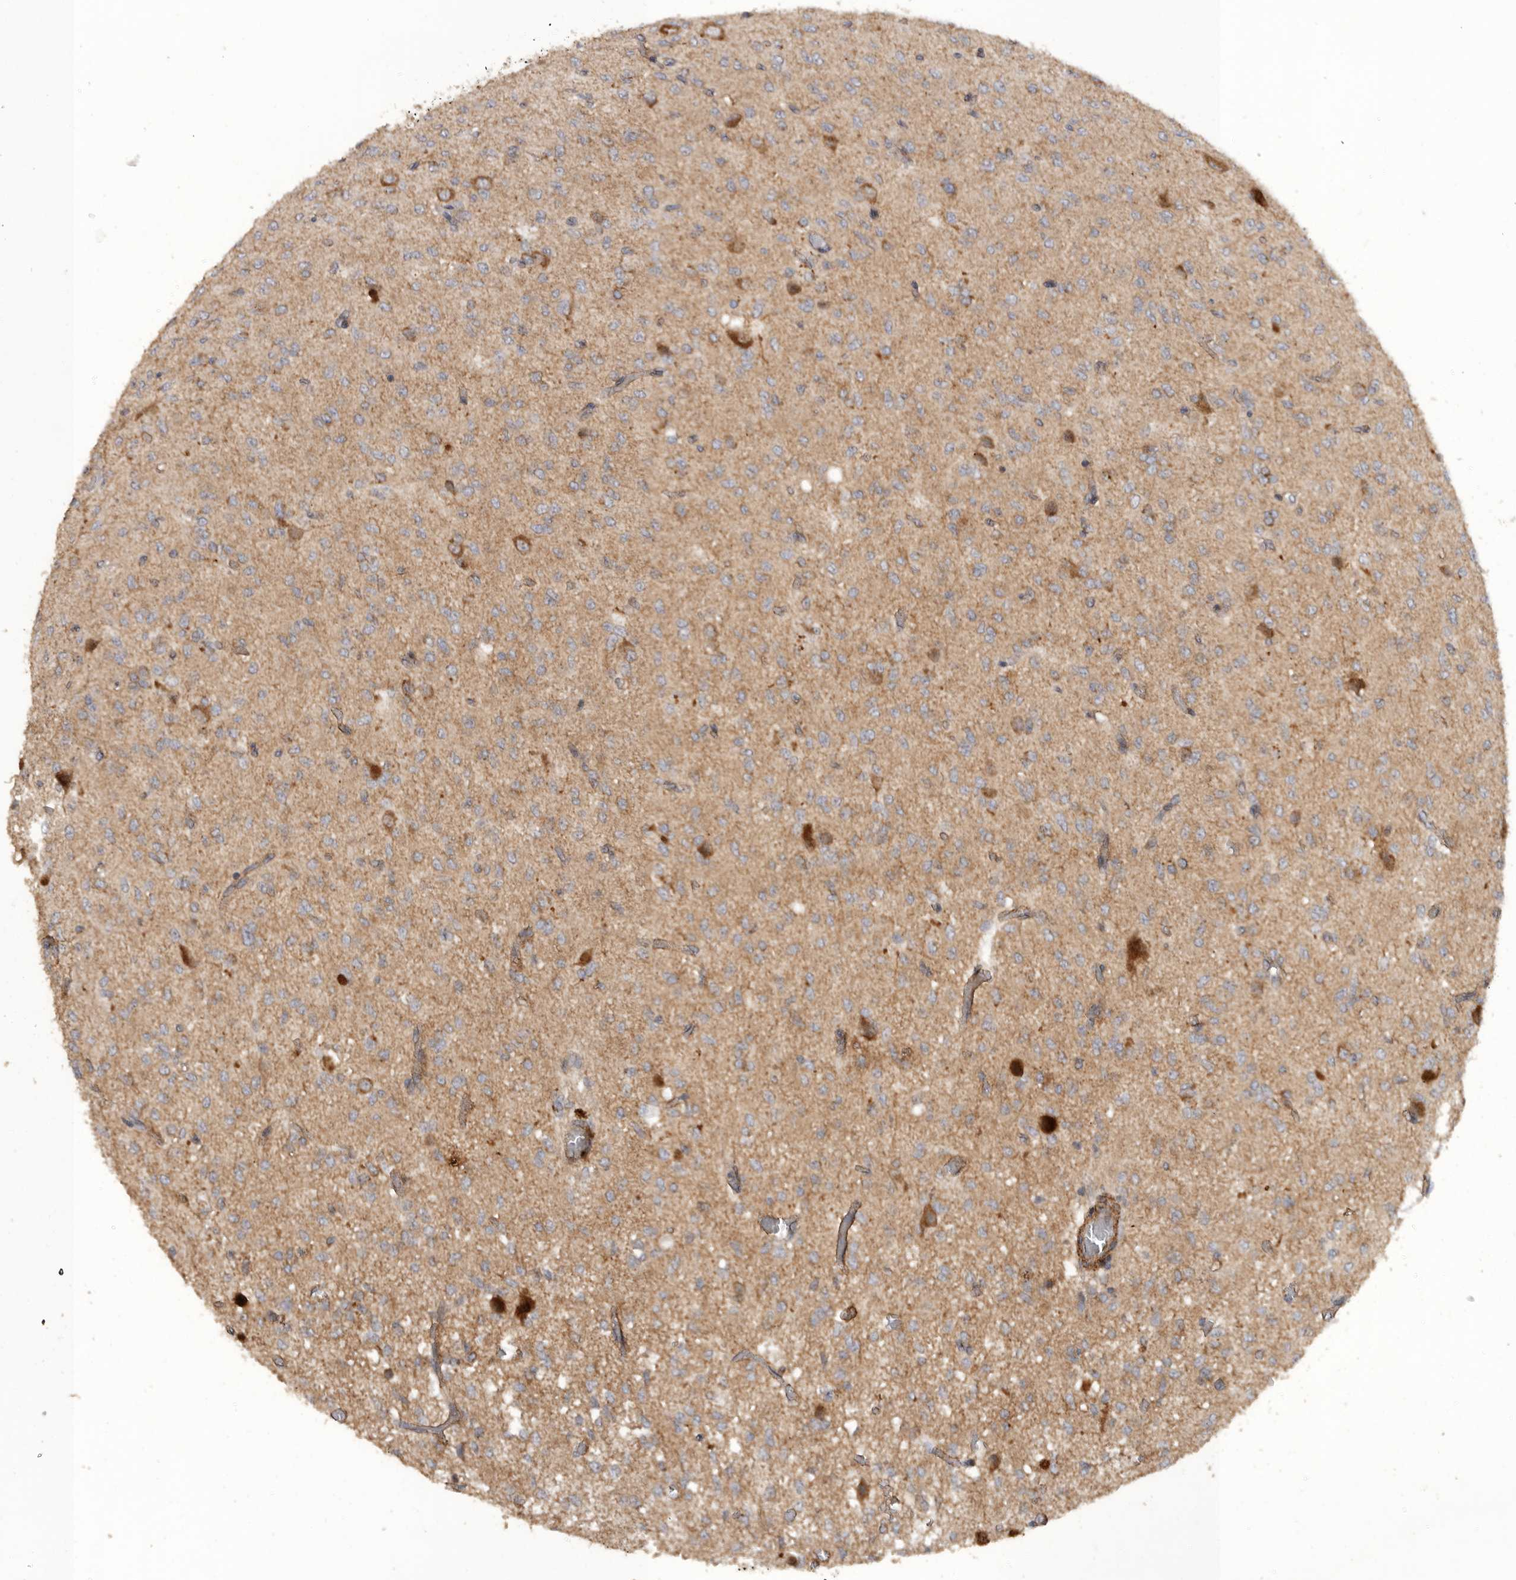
{"staining": {"intensity": "moderate", "quantity": ">75%", "location": "cytoplasmic/membranous"}, "tissue": "glioma", "cell_type": "Tumor cells", "image_type": "cancer", "snomed": [{"axis": "morphology", "description": "Glioma, malignant, High grade"}, {"axis": "topography", "description": "Brain"}], "caption": "Immunohistochemical staining of malignant glioma (high-grade) demonstrates medium levels of moderate cytoplasmic/membranous protein positivity in approximately >75% of tumor cells.", "gene": "PODXL2", "patient": {"sex": "female", "age": 59}}